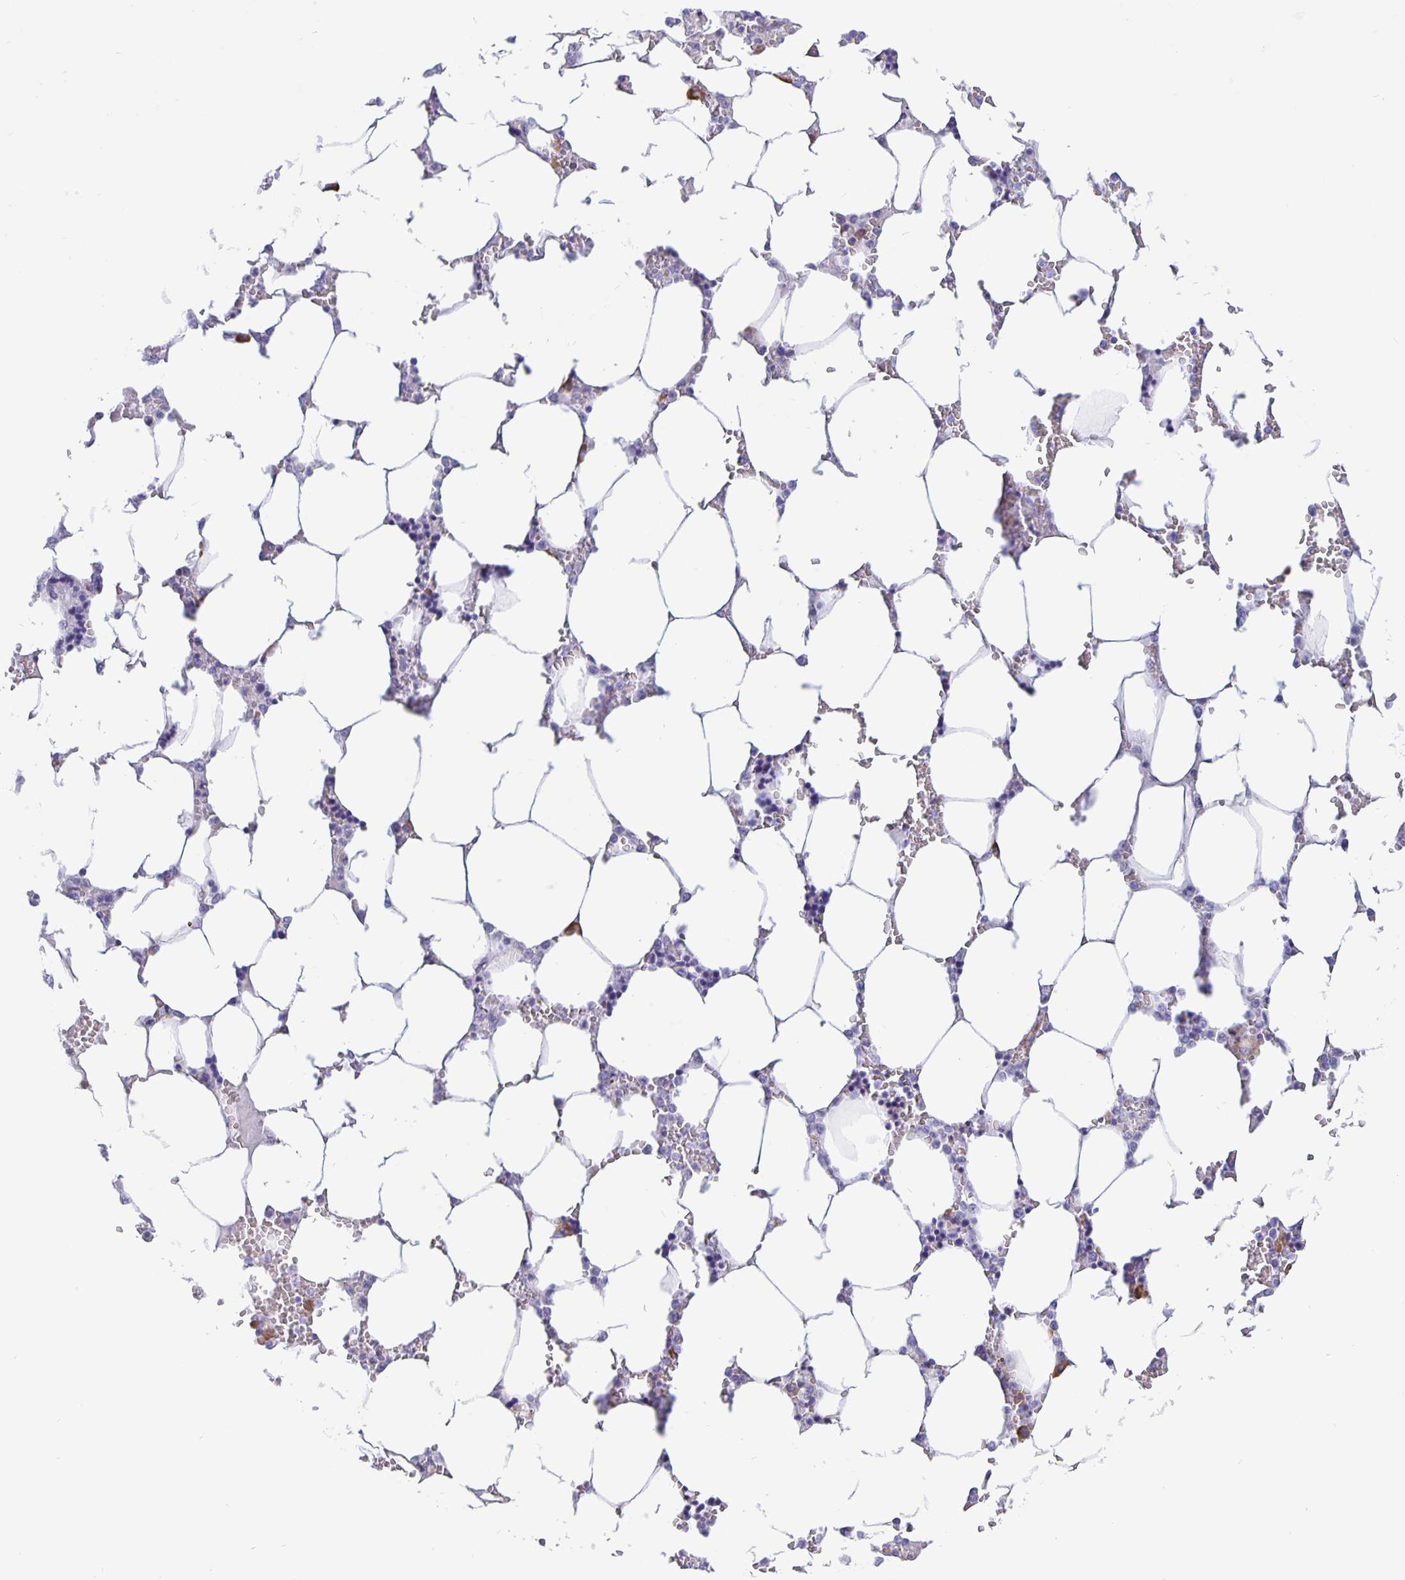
{"staining": {"intensity": "moderate", "quantity": "<25%", "location": "cytoplasmic/membranous"}, "tissue": "bone marrow", "cell_type": "Hematopoietic cells", "image_type": "normal", "snomed": [{"axis": "morphology", "description": "Normal tissue, NOS"}, {"axis": "topography", "description": "Bone marrow"}], "caption": "Unremarkable bone marrow exhibits moderate cytoplasmic/membranous positivity in about <25% of hematopoietic cells.", "gene": "ERMN", "patient": {"sex": "male", "age": 64}}